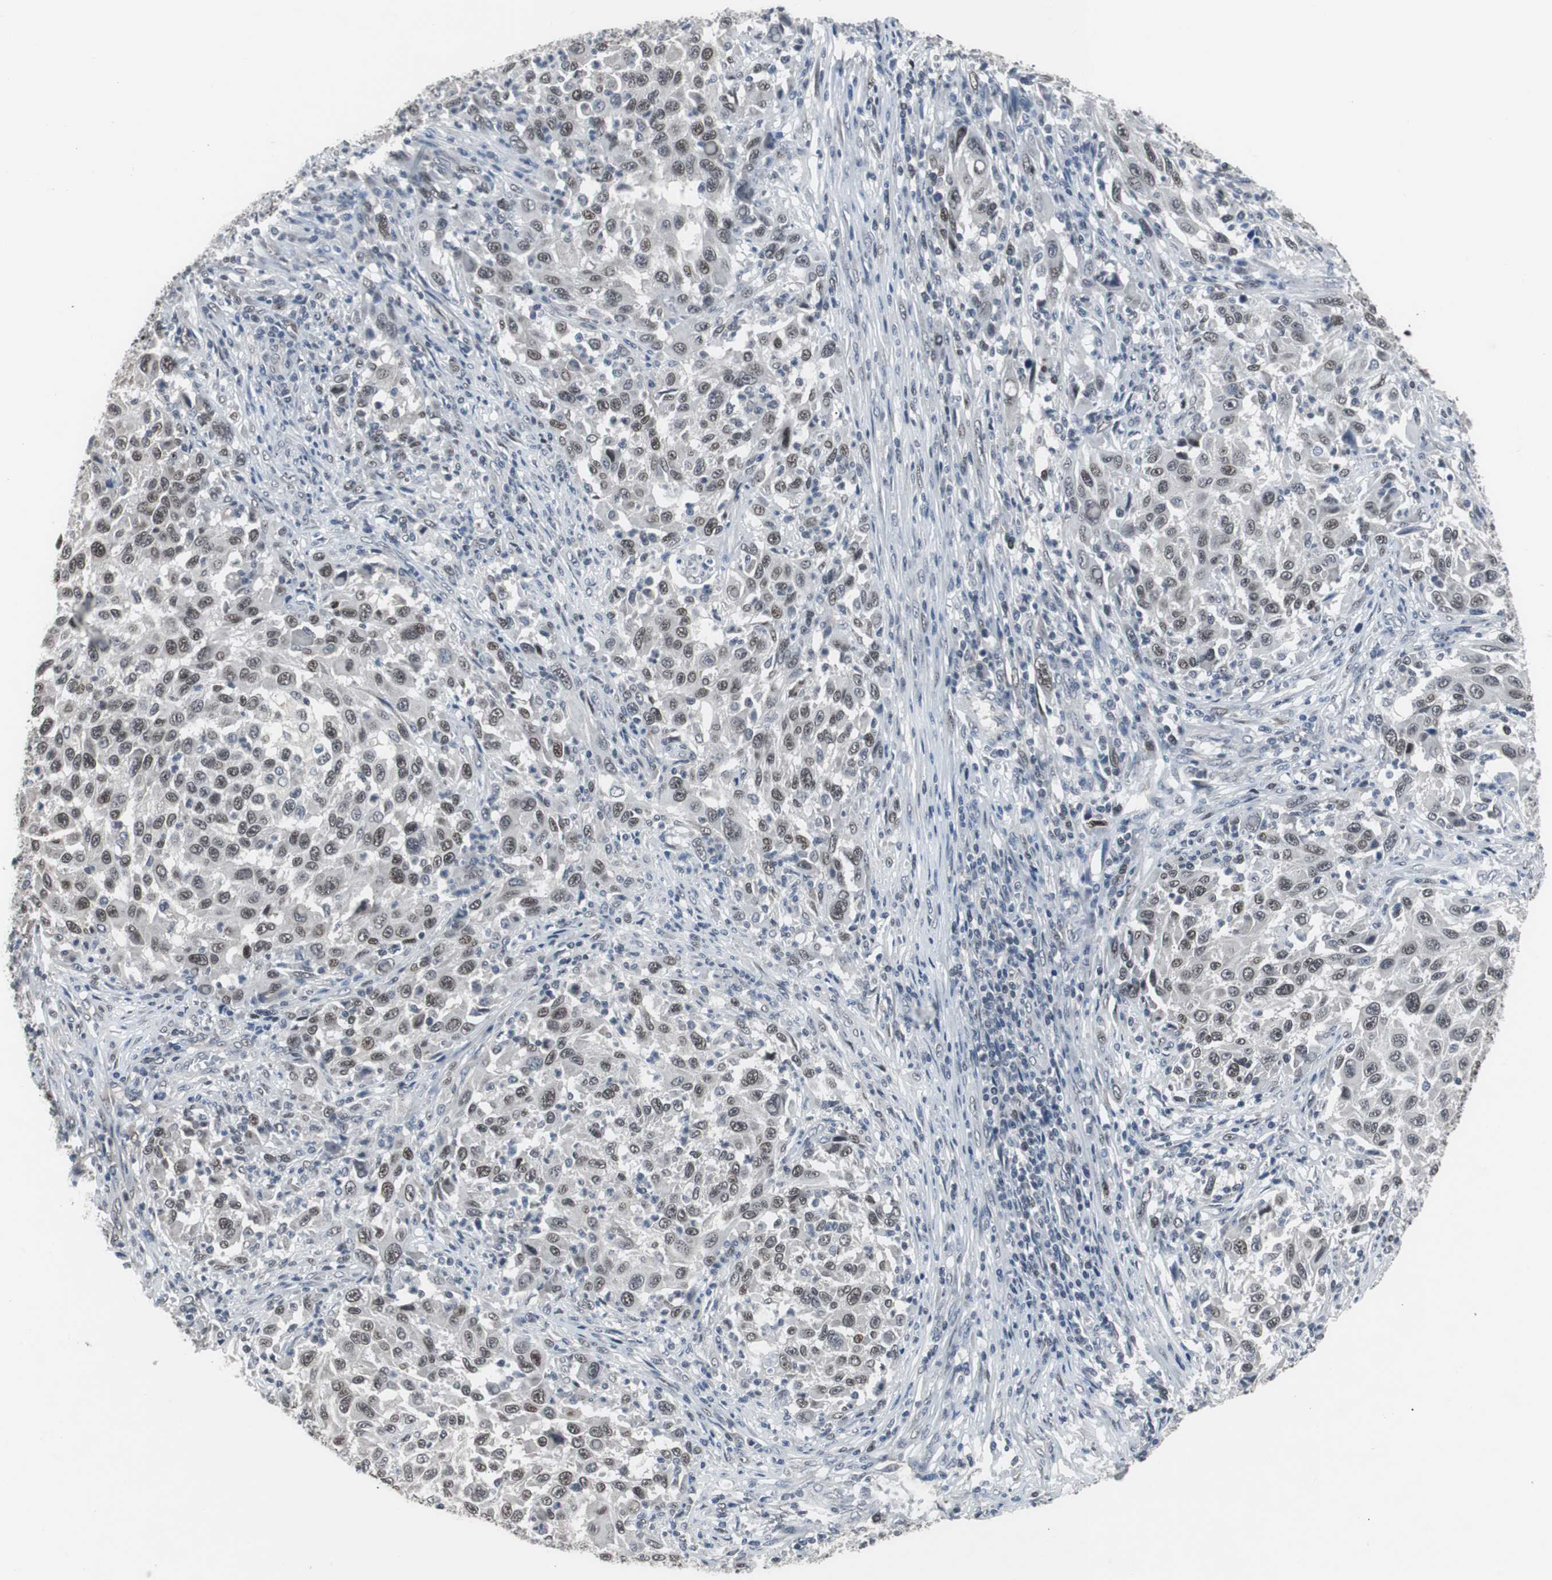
{"staining": {"intensity": "moderate", "quantity": ">75%", "location": "nuclear"}, "tissue": "melanoma", "cell_type": "Tumor cells", "image_type": "cancer", "snomed": [{"axis": "morphology", "description": "Malignant melanoma, Metastatic site"}, {"axis": "topography", "description": "Lymph node"}], "caption": "Melanoma tissue shows moderate nuclear positivity in about >75% of tumor cells, visualized by immunohistochemistry.", "gene": "FOXP4", "patient": {"sex": "male", "age": 61}}